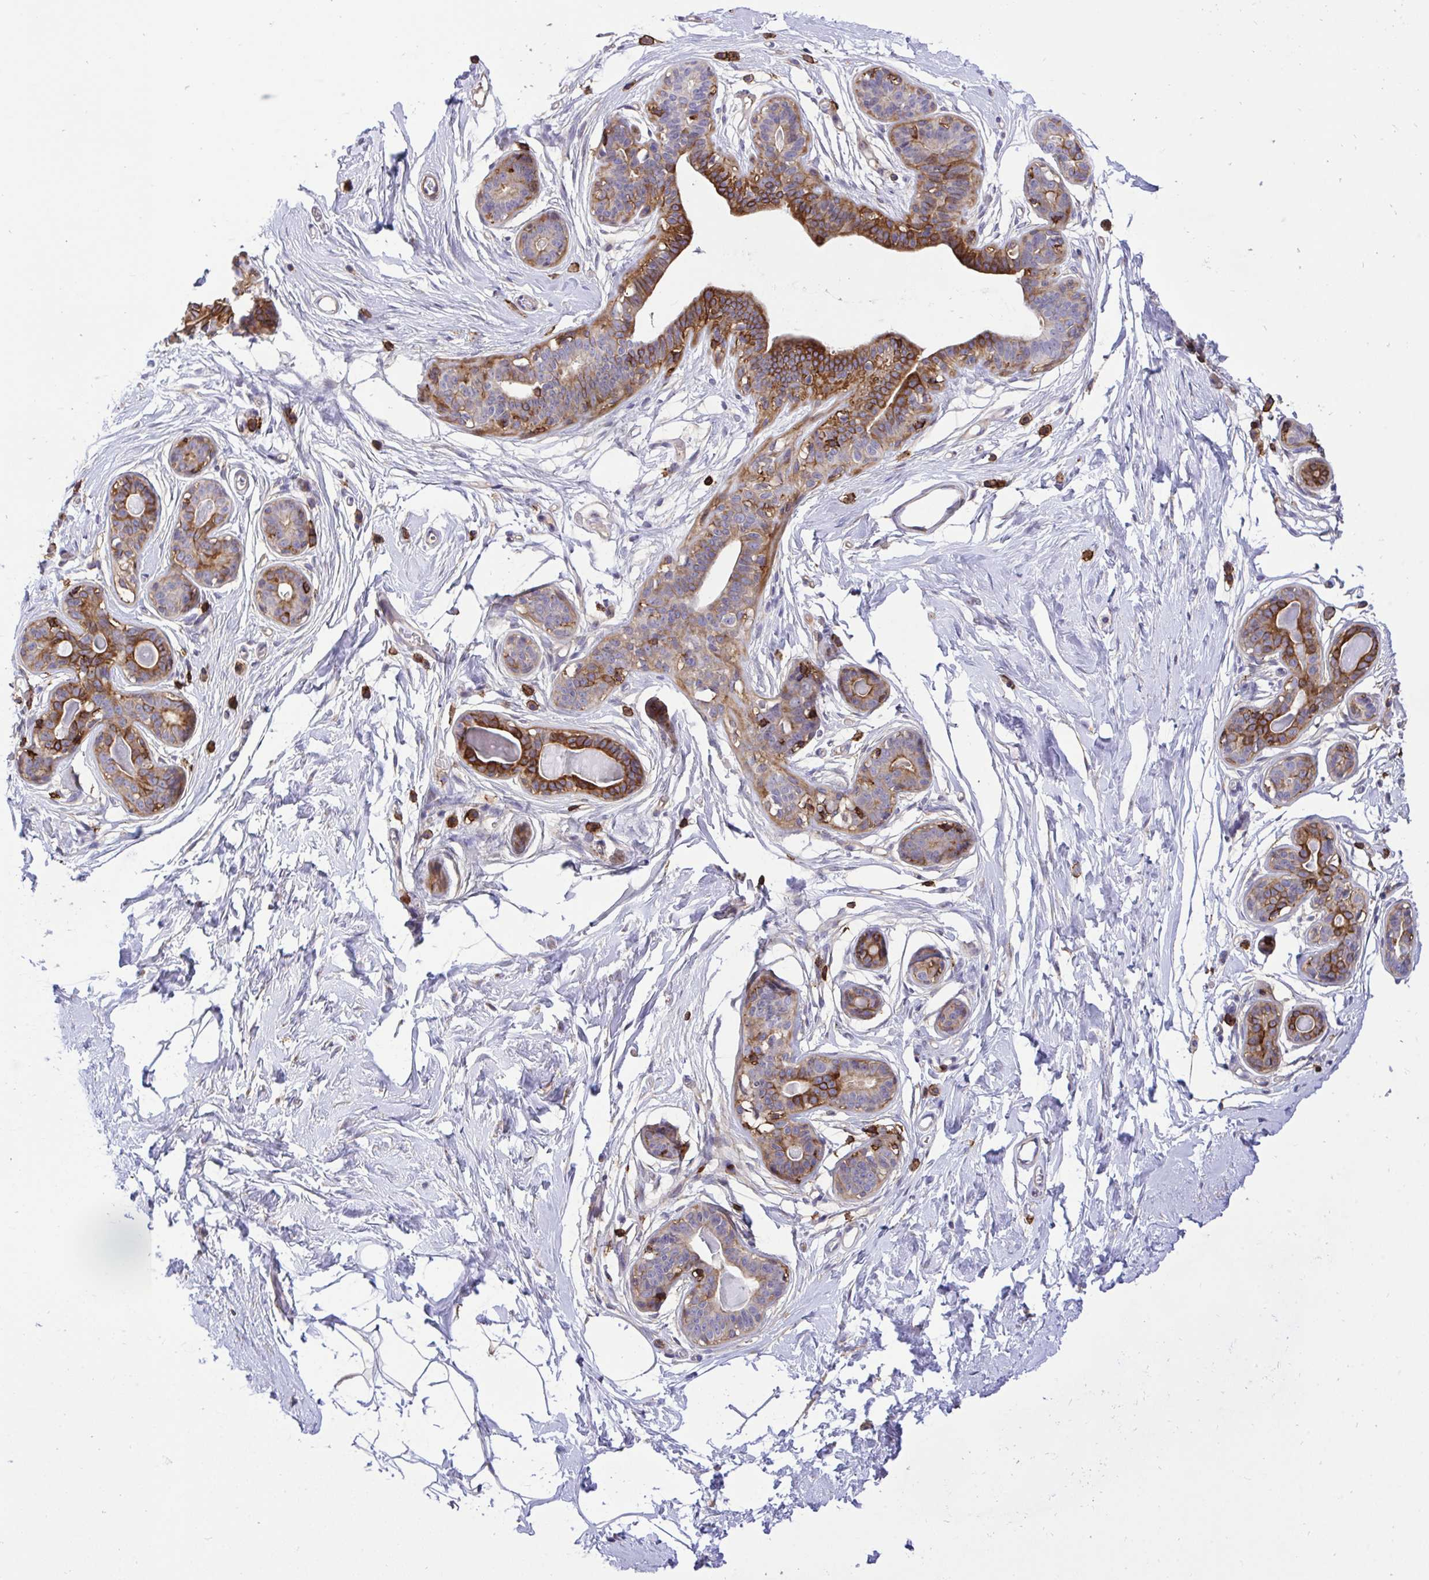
{"staining": {"intensity": "negative", "quantity": "none", "location": "none"}, "tissue": "breast", "cell_type": "Adipocytes", "image_type": "normal", "snomed": [{"axis": "morphology", "description": "Normal tissue, NOS"}, {"axis": "topography", "description": "Breast"}], "caption": "High power microscopy micrograph of an IHC micrograph of unremarkable breast, revealing no significant staining in adipocytes.", "gene": "ERI1", "patient": {"sex": "female", "age": 45}}